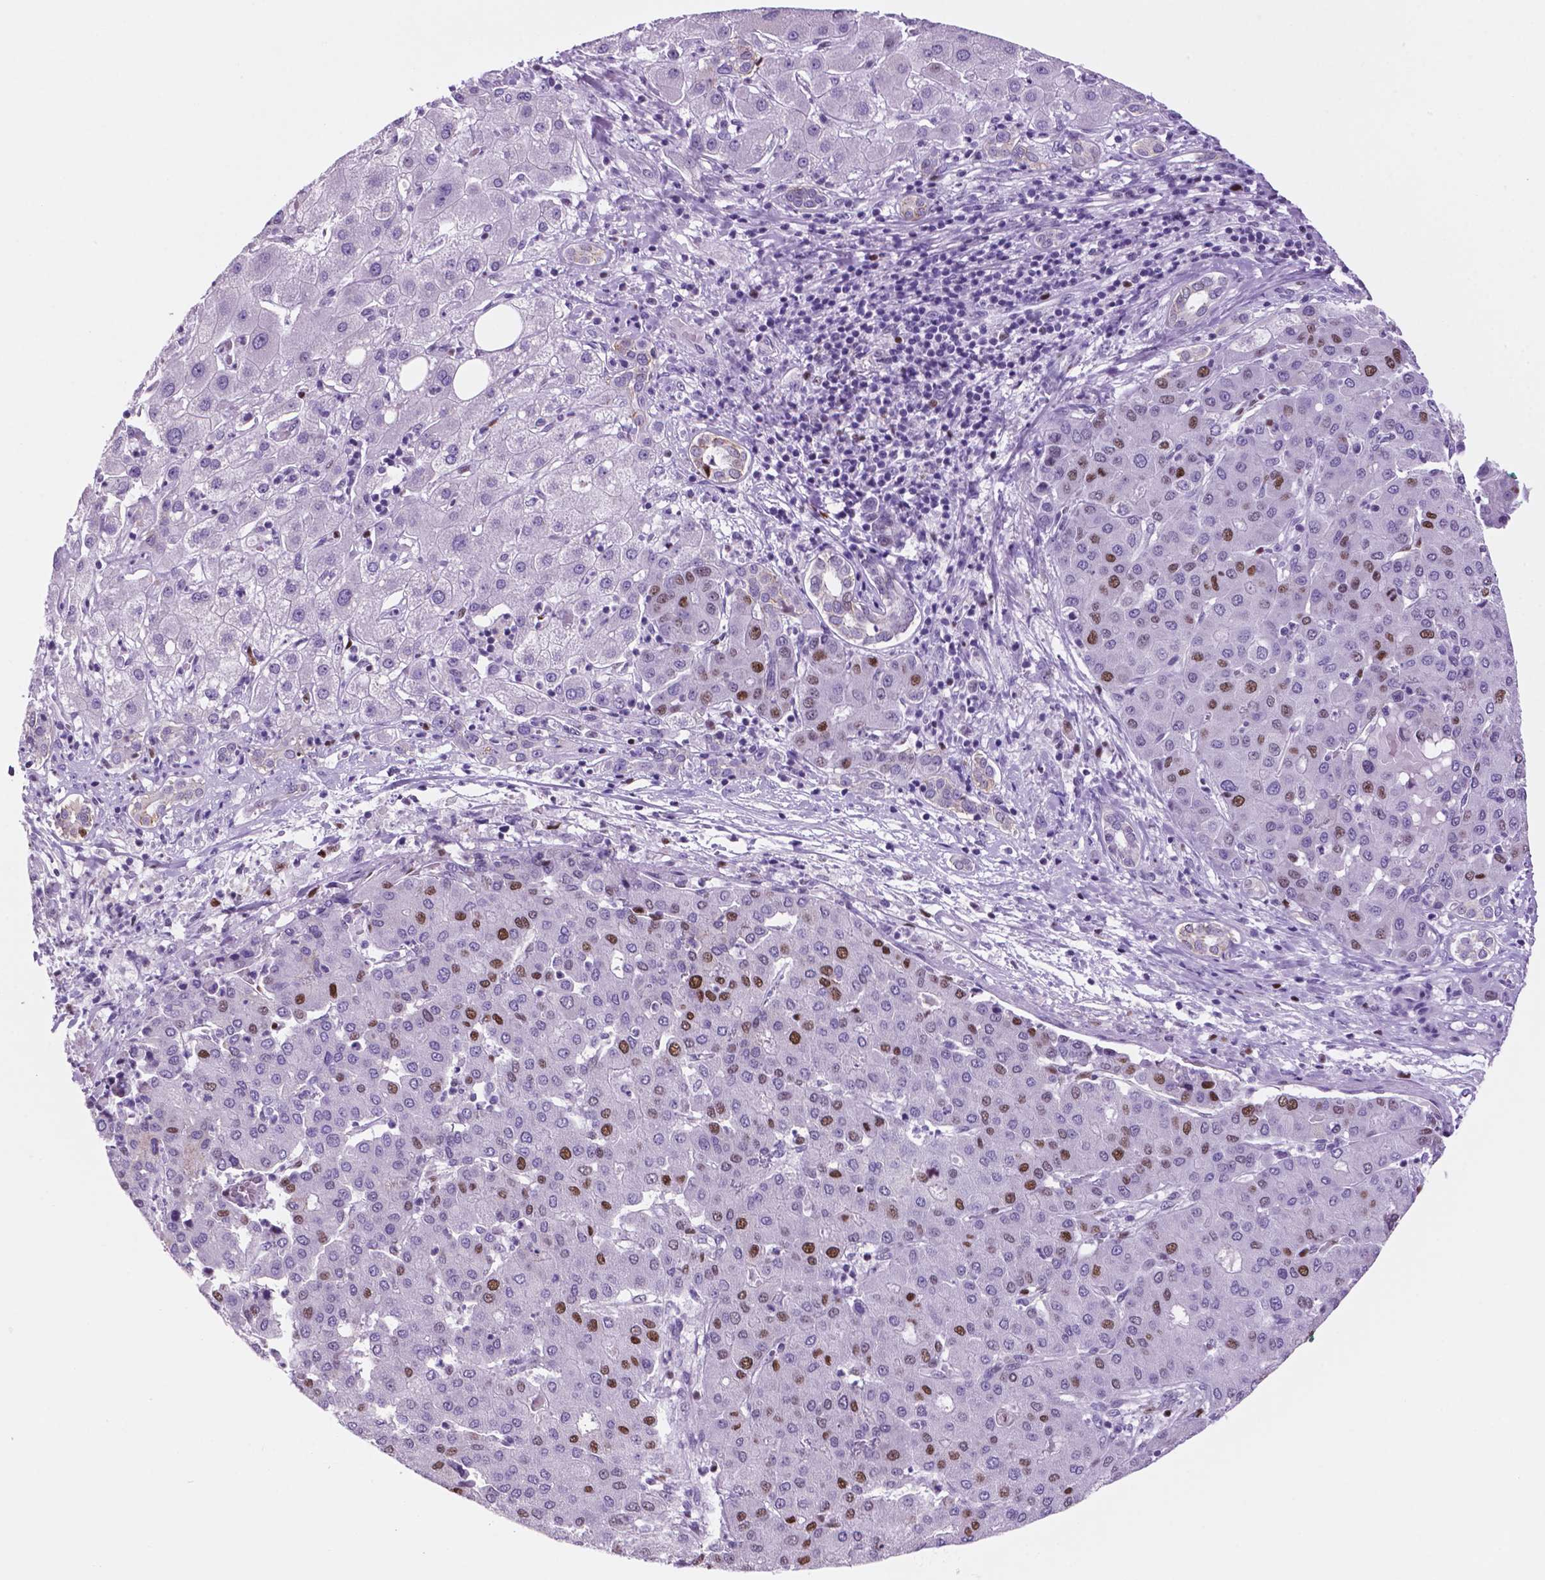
{"staining": {"intensity": "moderate", "quantity": "<25%", "location": "nuclear"}, "tissue": "liver cancer", "cell_type": "Tumor cells", "image_type": "cancer", "snomed": [{"axis": "morphology", "description": "Carcinoma, Hepatocellular, NOS"}, {"axis": "topography", "description": "Liver"}], "caption": "Liver cancer (hepatocellular carcinoma) tissue exhibits moderate nuclear staining in approximately <25% of tumor cells, visualized by immunohistochemistry.", "gene": "NCAPH2", "patient": {"sex": "male", "age": 65}}